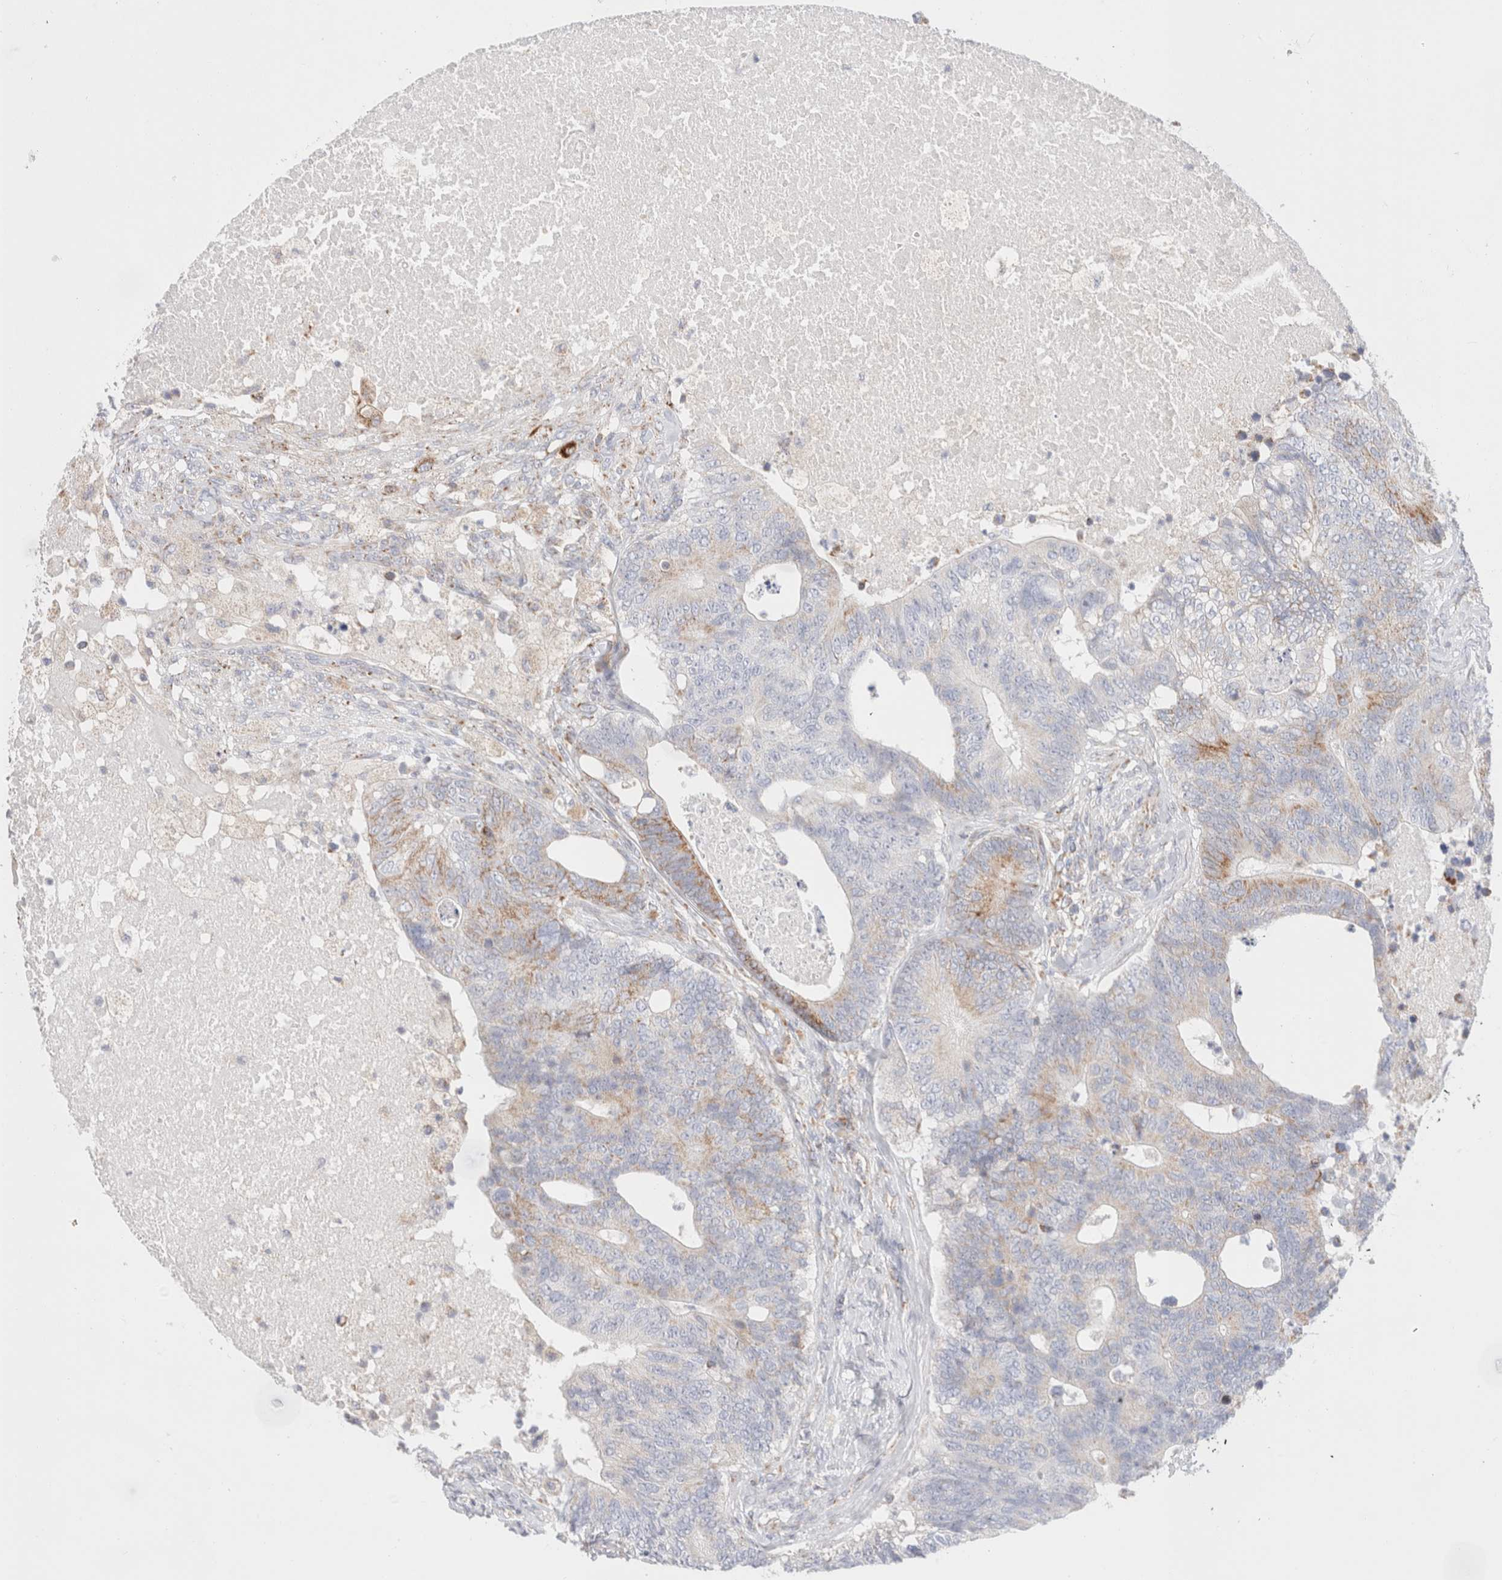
{"staining": {"intensity": "moderate", "quantity": "<25%", "location": "cytoplasmic/membranous"}, "tissue": "colorectal cancer", "cell_type": "Tumor cells", "image_type": "cancer", "snomed": [{"axis": "morphology", "description": "Adenocarcinoma, NOS"}, {"axis": "topography", "description": "Colon"}], "caption": "The immunohistochemical stain shows moderate cytoplasmic/membranous expression in tumor cells of colorectal cancer (adenocarcinoma) tissue.", "gene": "ATP6V1C1", "patient": {"sex": "female", "age": 67}}